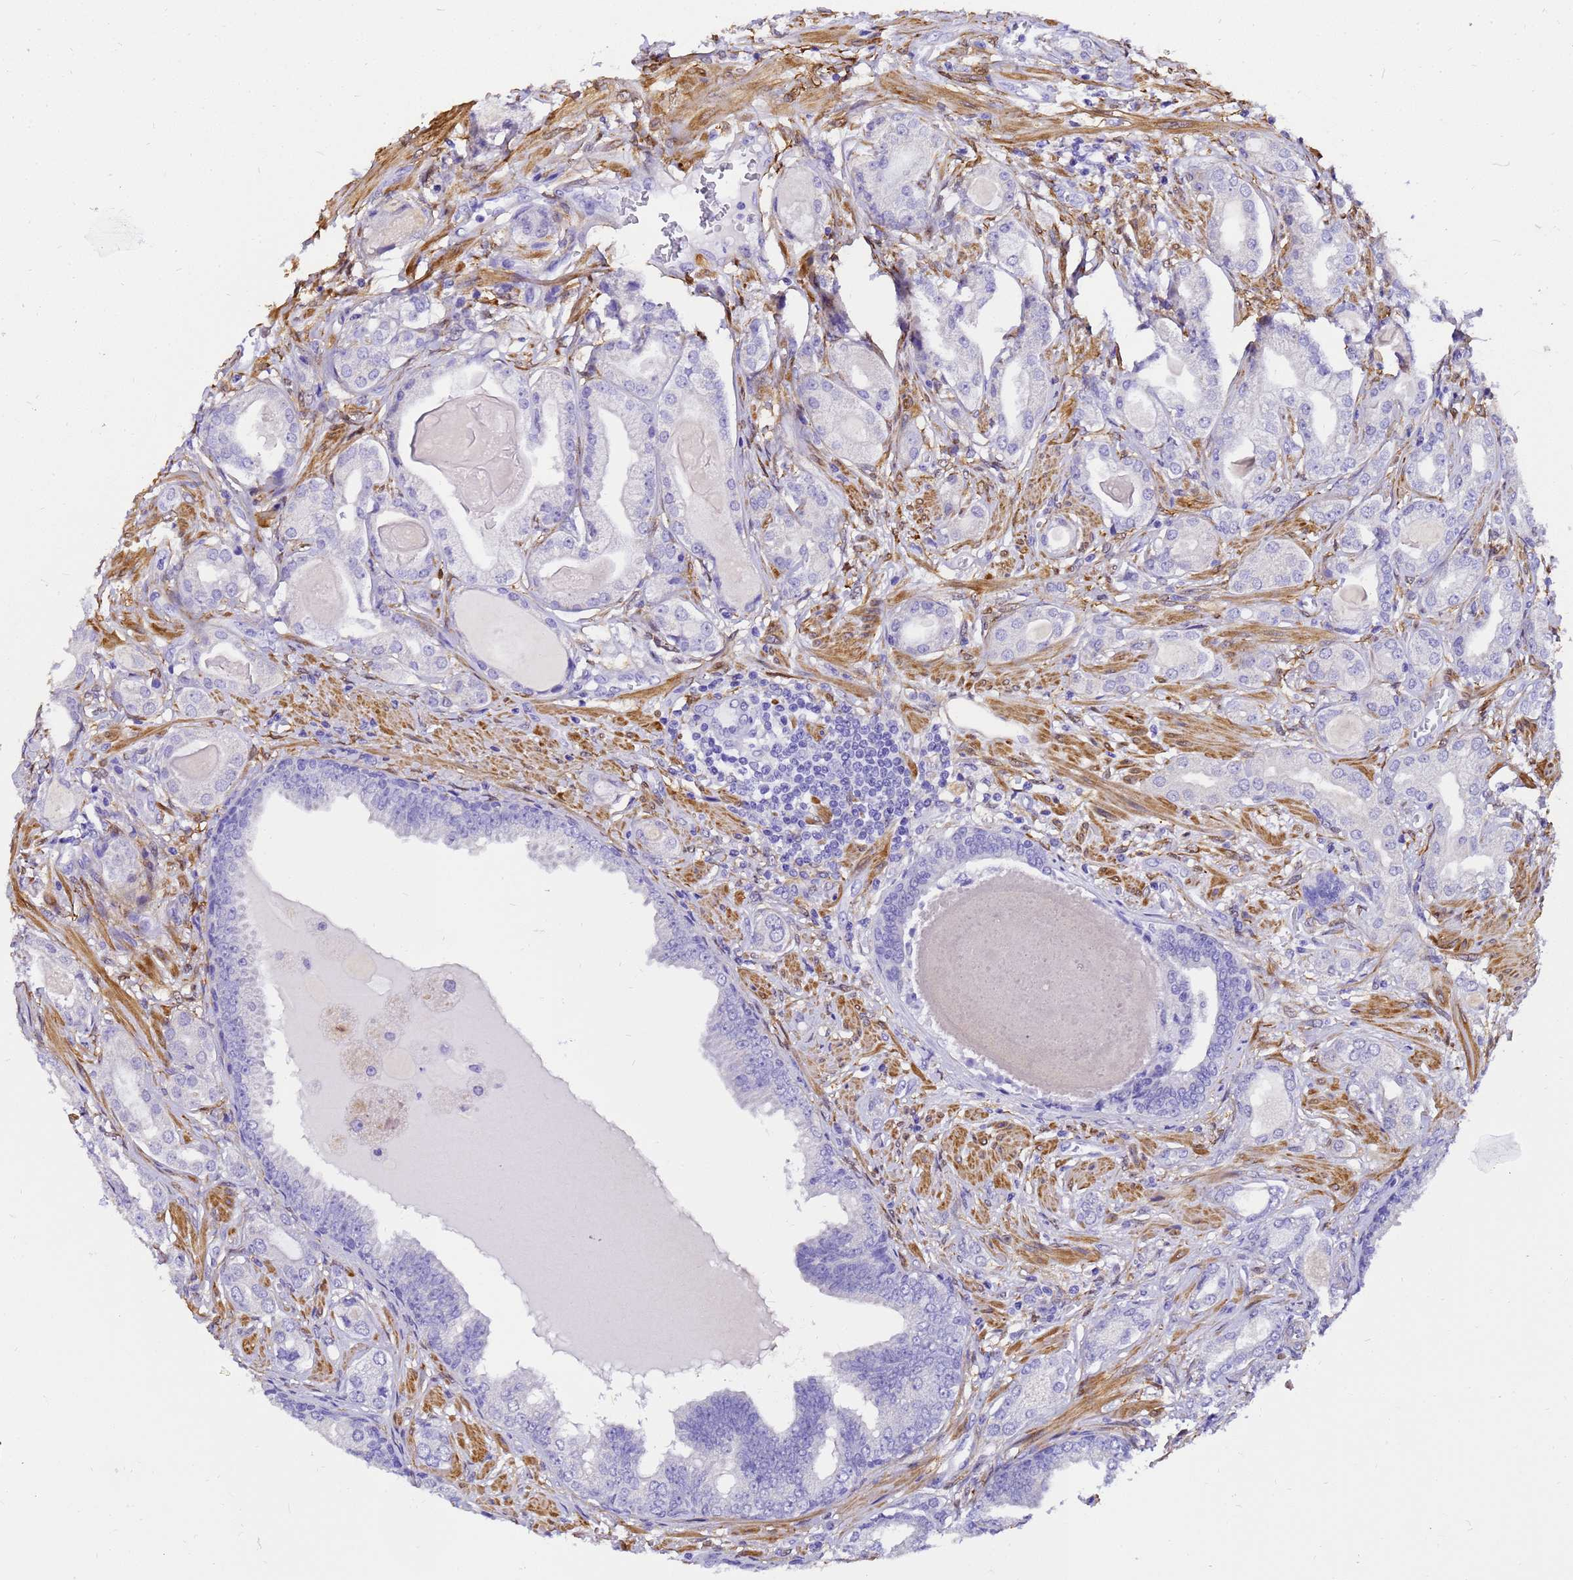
{"staining": {"intensity": "negative", "quantity": "none", "location": "none"}, "tissue": "prostate cancer", "cell_type": "Tumor cells", "image_type": "cancer", "snomed": [{"axis": "morphology", "description": "Adenocarcinoma, Low grade"}, {"axis": "topography", "description": "Prostate"}], "caption": "An immunohistochemistry histopathology image of prostate adenocarcinoma (low-grade) is shown. There is no staining in tumor cells of prostate adenocarcinoma (low-grade).", "gene": "HSPB6", "patient": {"sex": "male", "age": 64}}